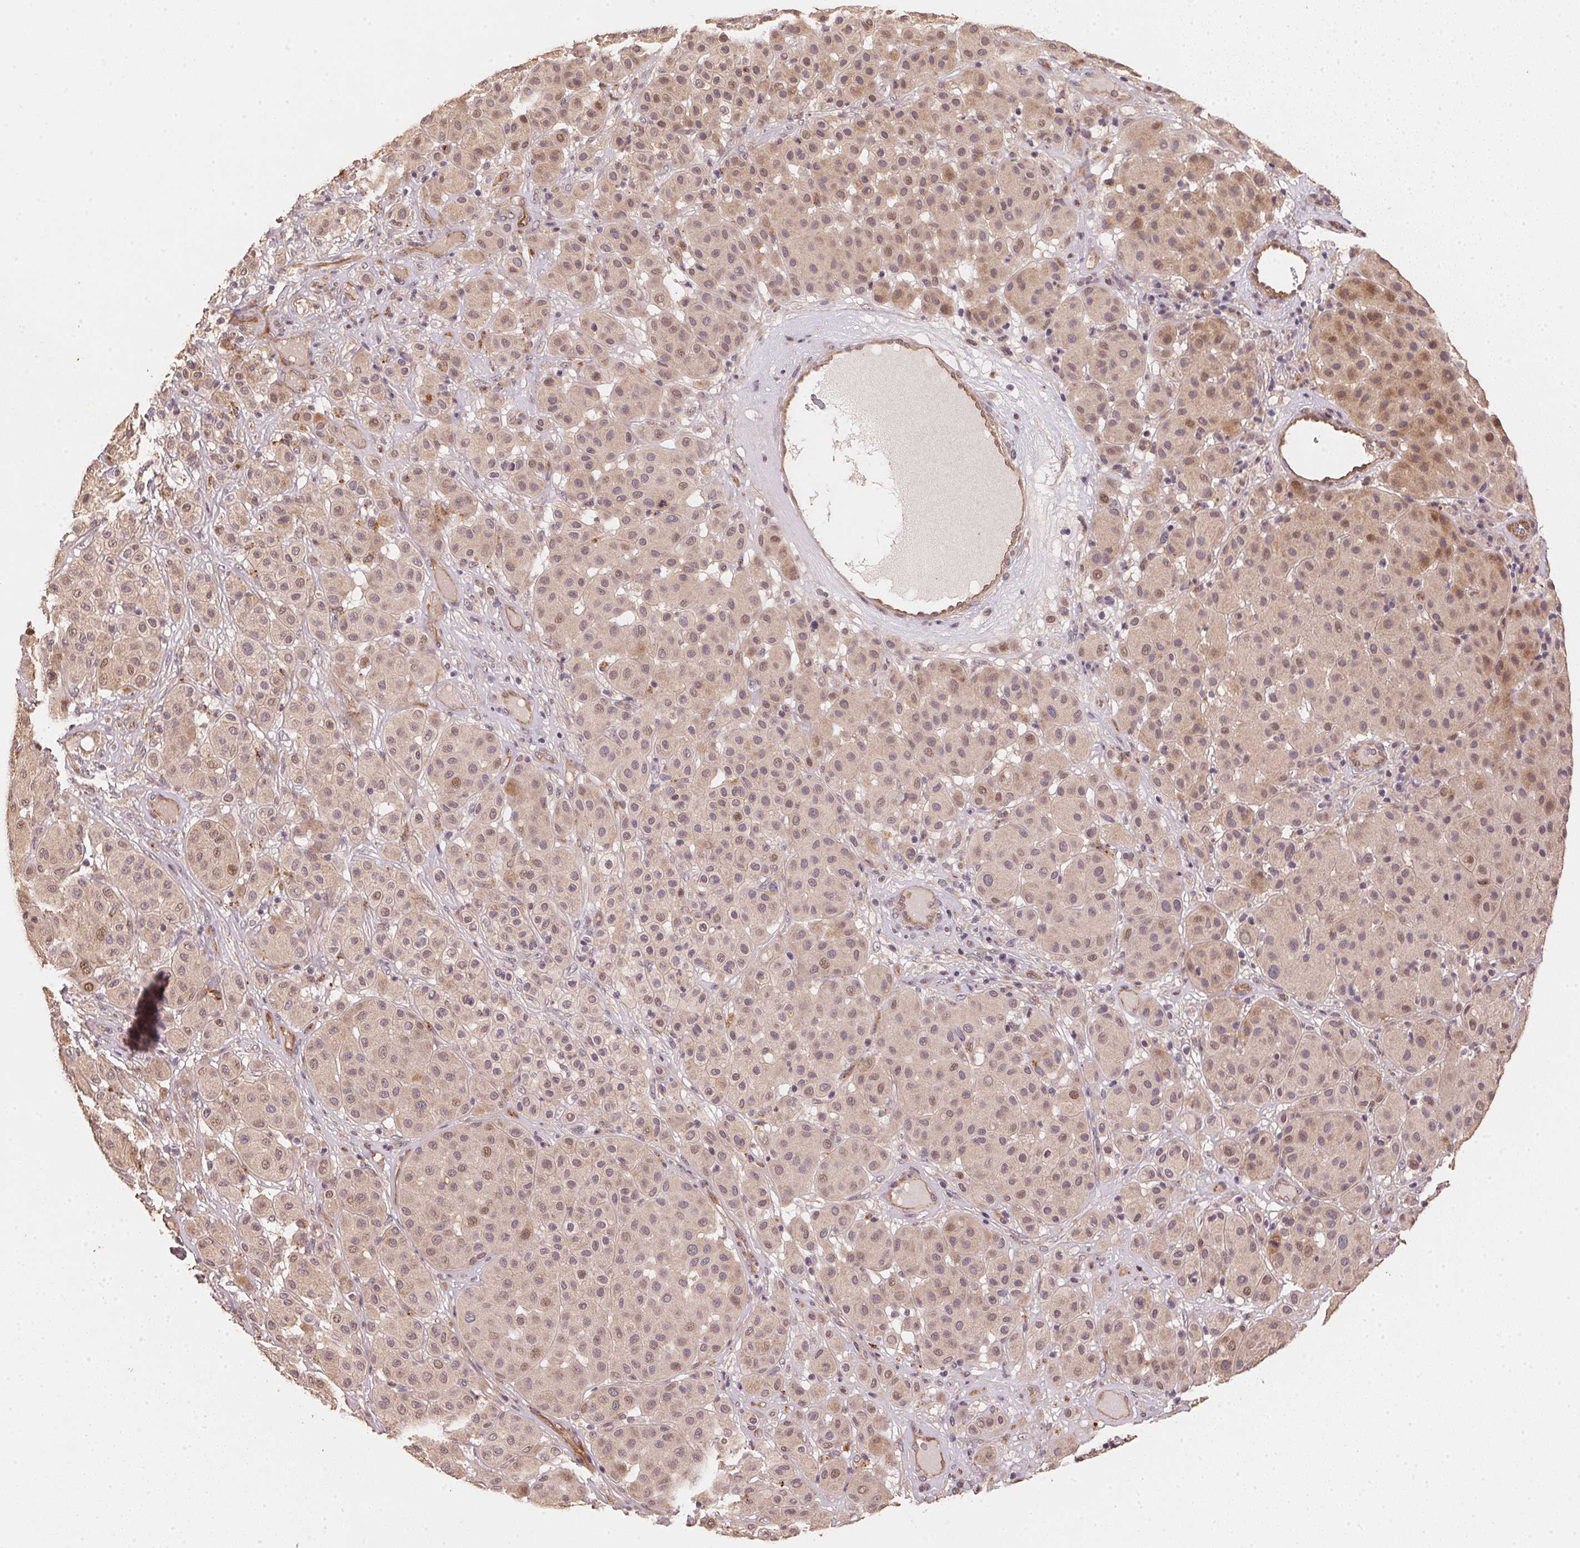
{"staining": {"intensity": "weak", "quantity": "25%-75%", "location": "cytoplasmic/membranous,nuclear"}, "tissue": "melanoma", "cell_type": "Tumor cells", "image_type": "cancer", "snomed": [{"axis": "morphology", "description": "Malignant melanoma, Metastatic site"}, {"axis": "topography", "description": "Smooth muscle"}], "caption": "Brown immunohistochemical staining in malignant melanoma (metastatic site) displays weak cytoplasmic/membranous and nuclear staining in approximately 25%-75% of tumor cells.", "gene": "TMEM222", "patient": {"sex": "male", "age": 41}}